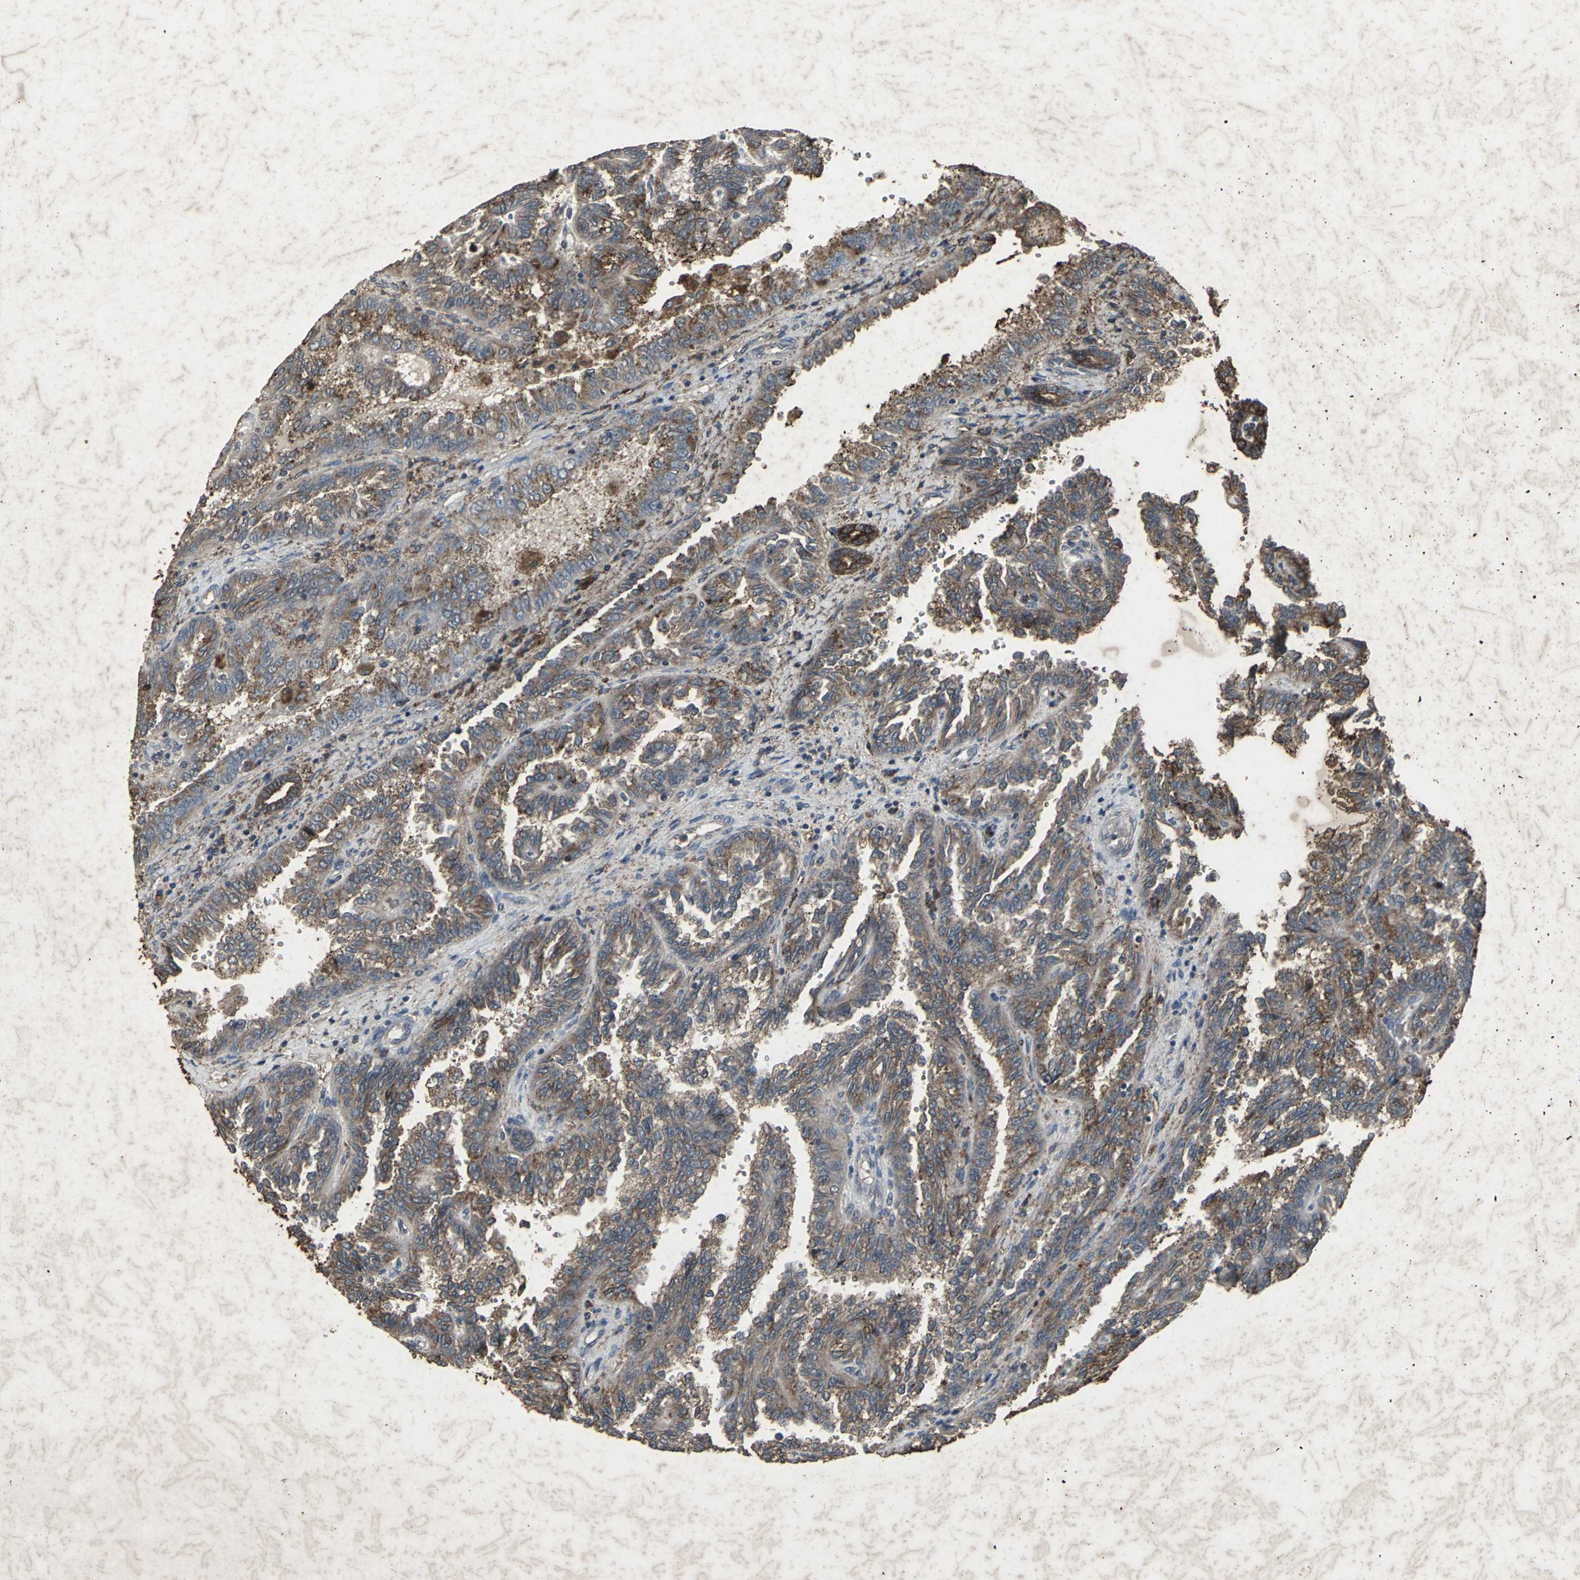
{"staining": {"intensity": "moderate", "quantity": ">75%", "location": "cytoplasmic/membranous"}, "tissue": "renal cancer", "cell_type": "Tumor cells", "image_type": "cancer", "snomed": [{"axis": "morphology", "description": "Inflammation, NOS"}, {"axis": "morphology", "description": "Adenocarcinoma, NOS"}, {"axis": "topography", "description": "Kidney"}], "caption": "The photomicrograph demonstrates a brown stain indicating the presence of a protein in the cytoplasmic/membranous of tumor cells in renal cancer (adenocarcinoma).", "gene": "CCR9", "patient": {"sex": "male", "age": 68}}